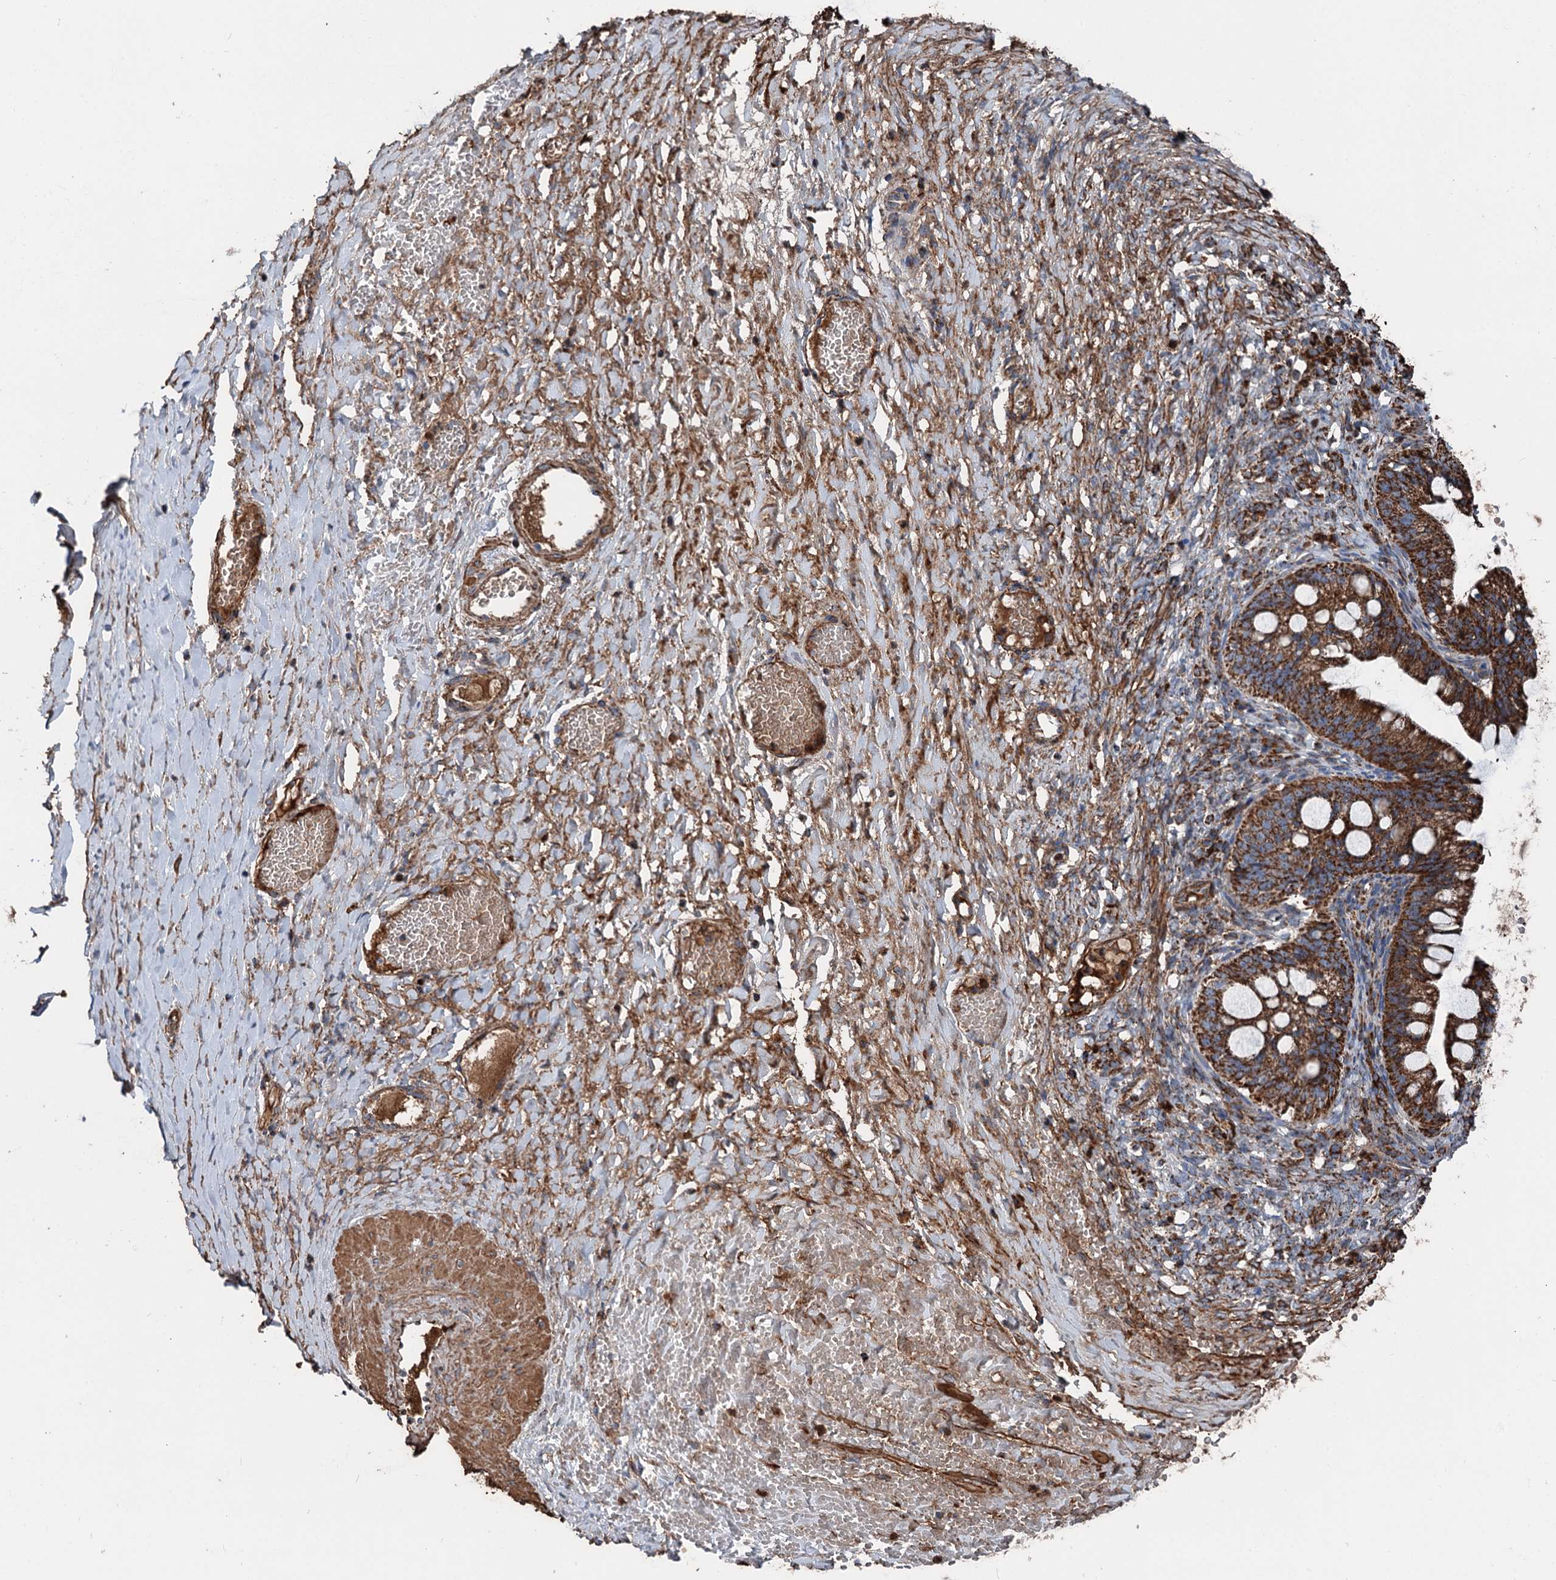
{"staining": {"intensity": "strong", "quantity": ">75%", "location": "cytoplasmic/membranous"}, "tissue": "ovarian cancer", "cell_type": "Tumor cells", "image_type": "cancer", "snomed": [{"axis": "morphology", "description": "Cystadenocarcinoma, mucinous, NOS"}, {"axis": "topography", "description": "Ovary"}], "caption": "This histopathology image displays IHC staining of human ovarian cancer (mucinous cystadenocarcinoma), with high strong cytoplasmic/membranous staining in approximately >75% of tumor cells.", "gene": "DDIAS", "patient": {"sex": "female", "age": 73}}